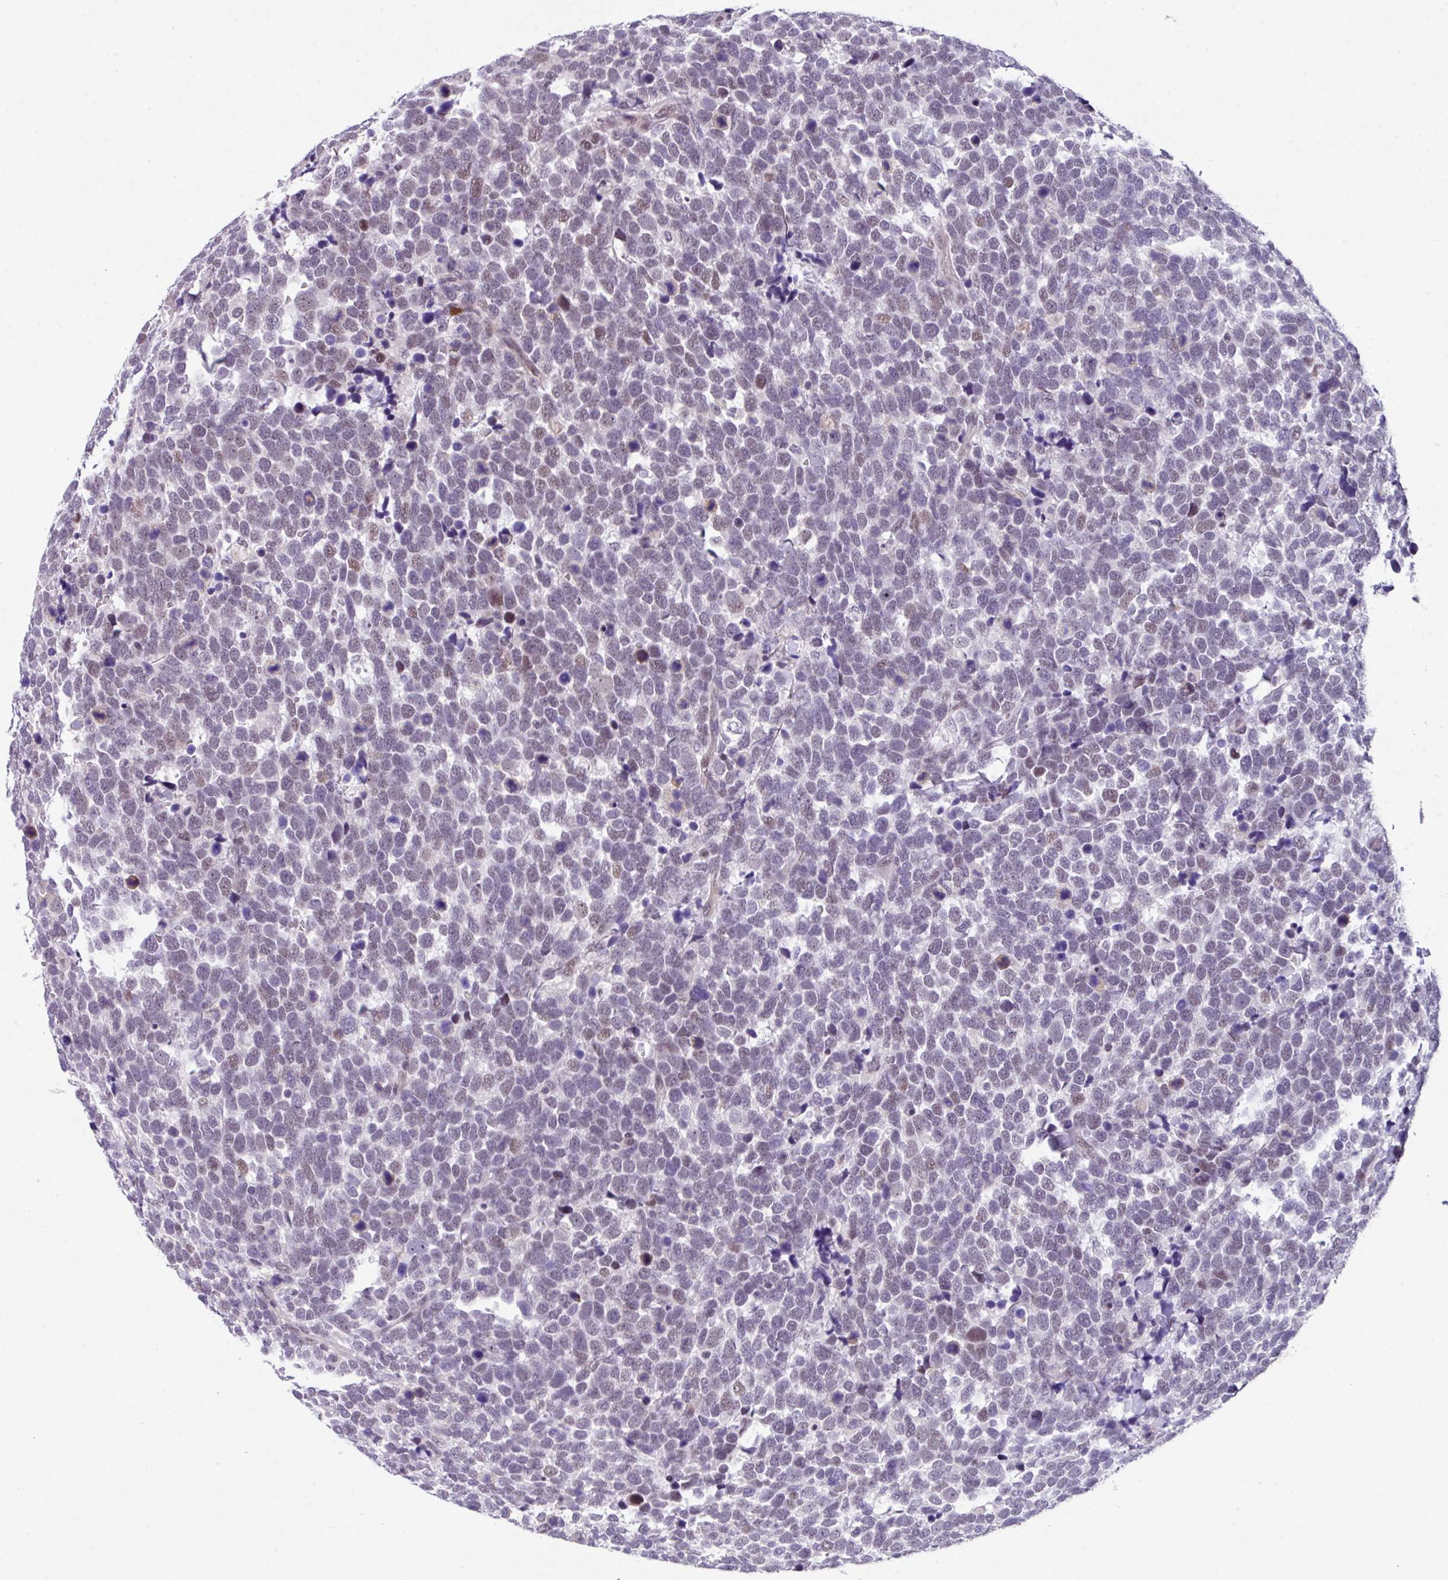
{"staining": {"intensity": "negative", "quantity": "none", "location": "none"}, "tissue": "urothelial cancer", "cell_type": "Tumor cells", "image_type": "cancer", "snomed": [{"axis": "morphology", "description": "Urothelial carcinoma, High grade"}, {"axis": "topography", "description": "Urinary bladder"}], "caption": "Tumor cells show no significant protein positivity in urothelial cancer.", "gene": "ZFP3", "patient": {"sex": "female", "age": 82}}